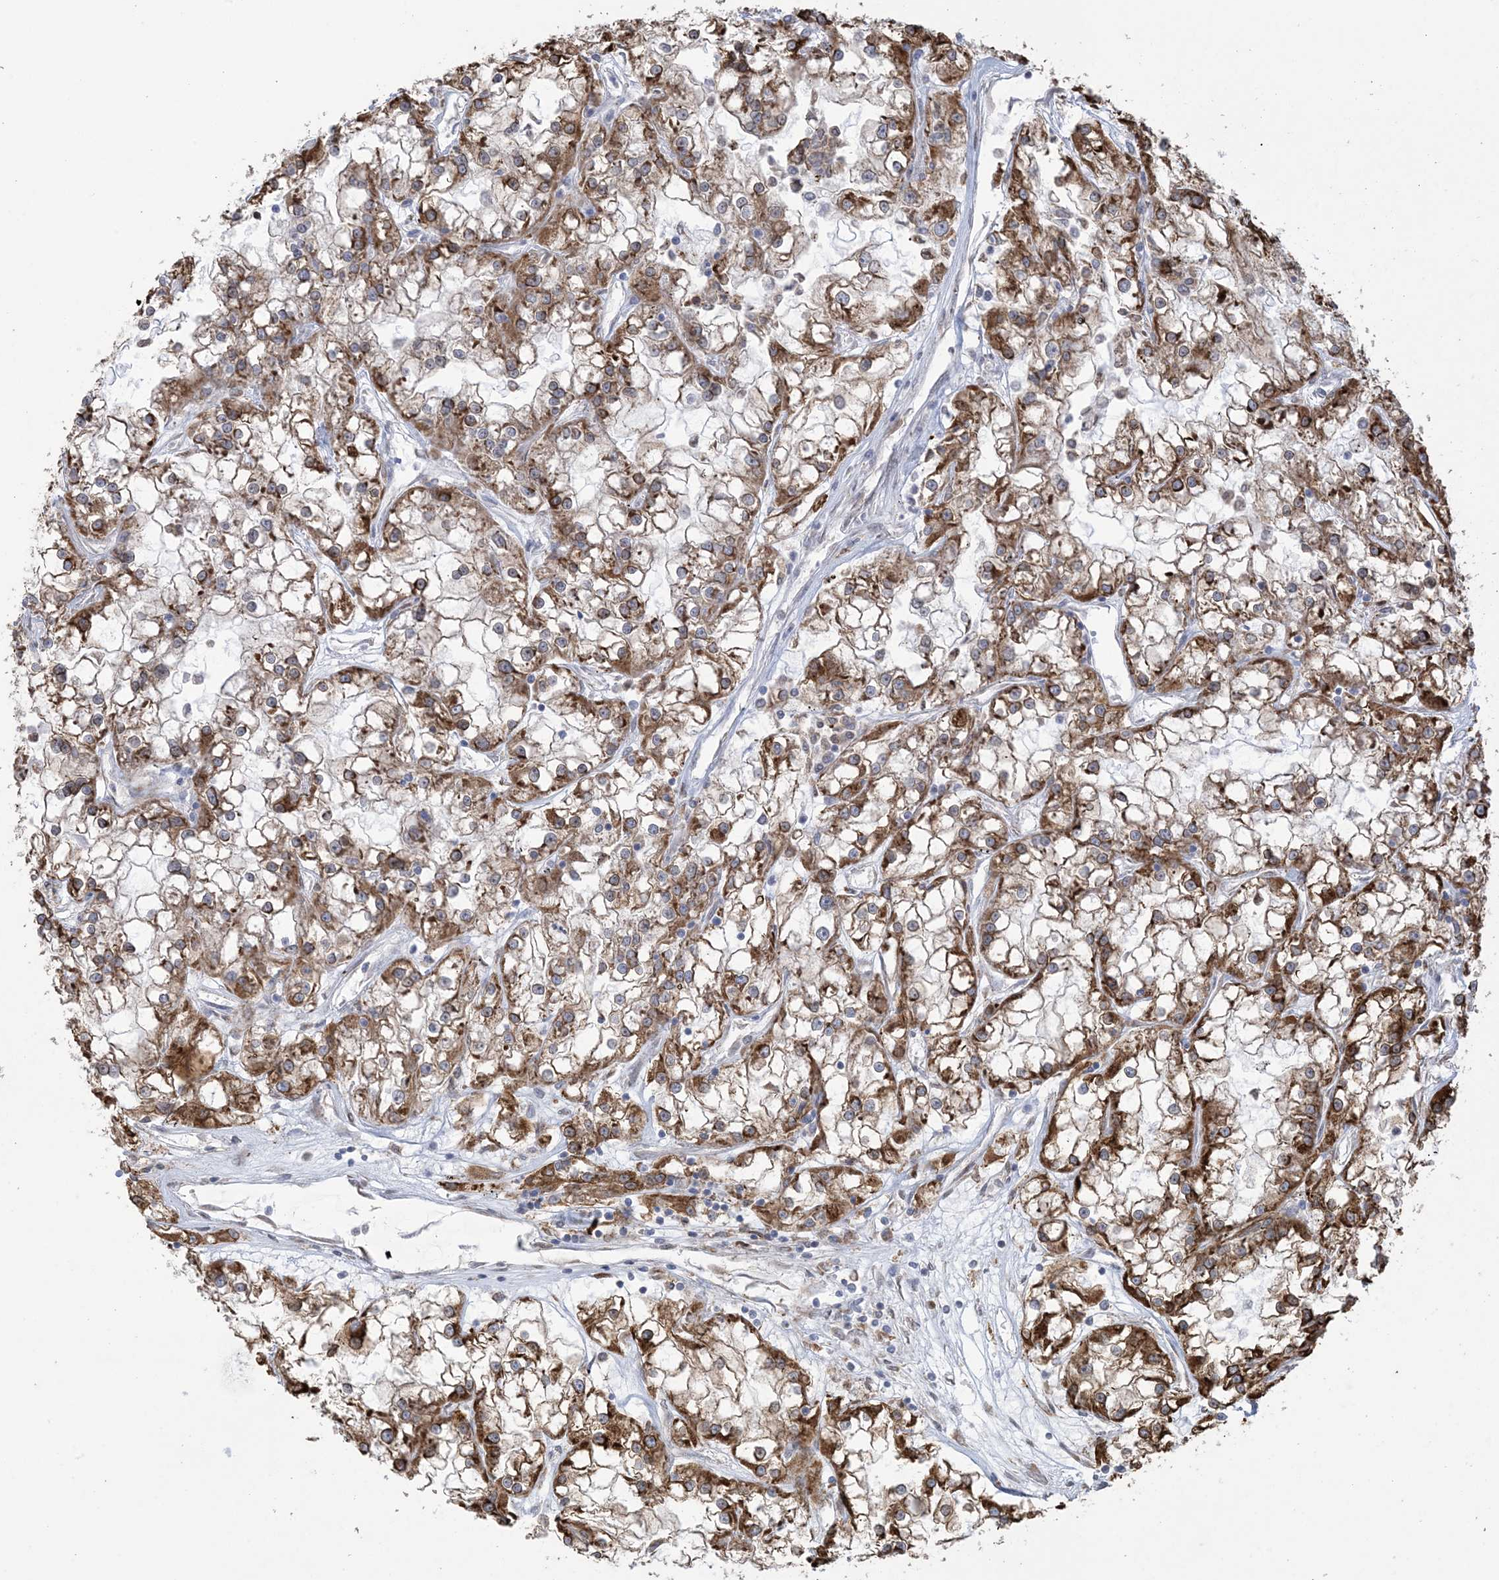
{"staining": {"intensity": "strong", "quantity": ">75%", "location": "cytoplasmic/membranous"}, "tissue": "renal cancer", "cell_type": "Tumor cells", "image_type": "cancer", "snomed": [{"axis": "morphology", "description": "Adenocarcinoma, NOS"}, {"axis": "topography", "description": "Kidney"}], "caption": "Human renal cancer stained with a protein marker demonstrates strong staining in tumor cells.", "gene": "SHANK1", "patient": {"sex": "female", "age": 52}}